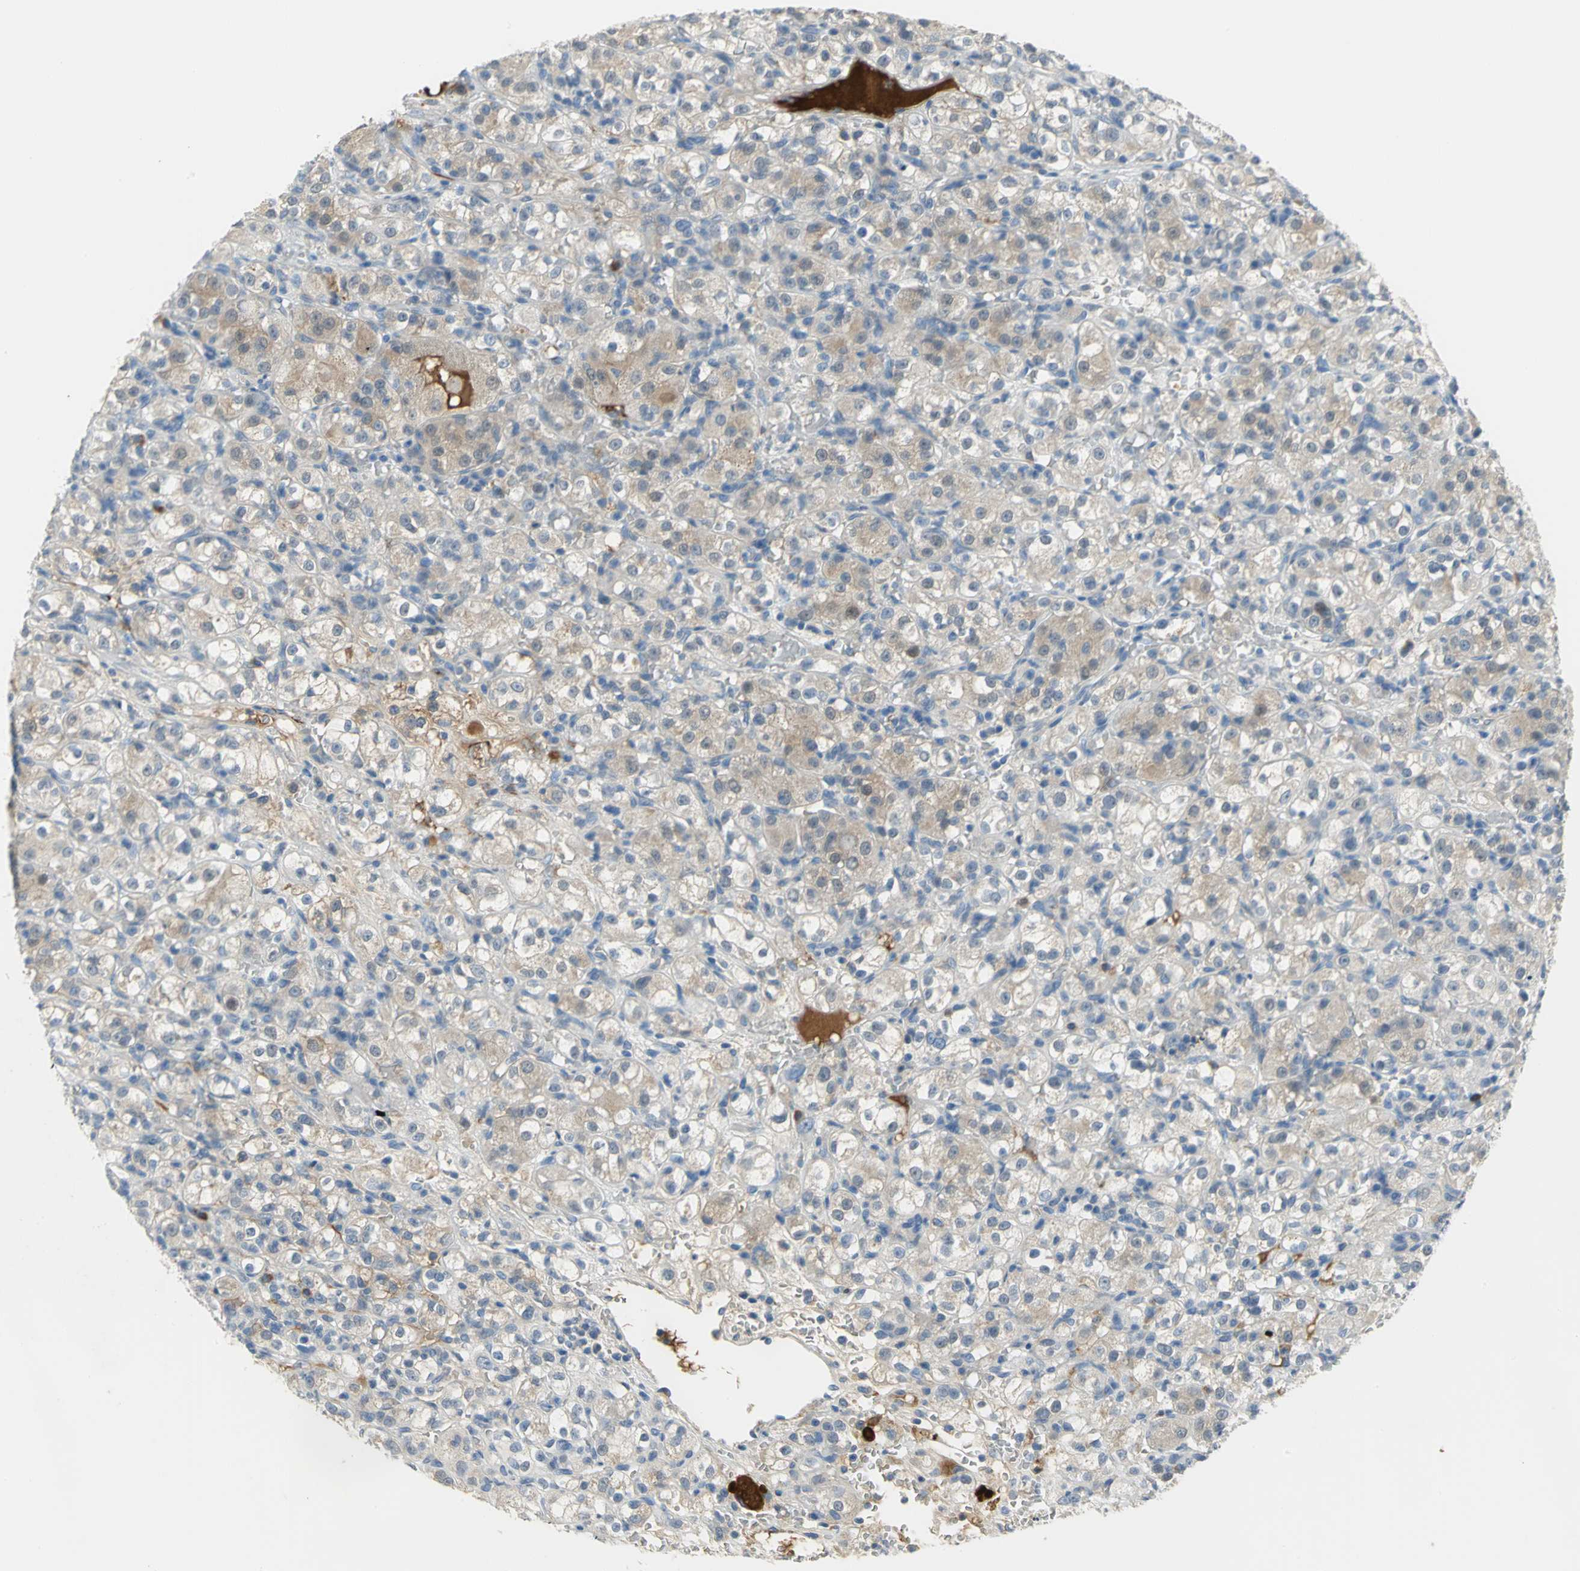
{"staining": {"intensity": "moderate", "quantity": ">75%", "location": "cytoplasmic/membranous"}, "tissue": "renal cancer", "cell_type": "Tumor cells", "image_type": "cancer", "snomed": [{"axis": "morphology", "description": "Normal tissue, NOS"}, {"axis": "morphology", "description": "Adenocarcinoma, NOS"}, {"axis": "topography", "description": "Kidney"}], "caption": "Immunohistochemical staining of human renal cancer shows medium levels of moderate cytoplasmic/membranous protein staining in about >75% of tumor cells.", "gene": "ZIC1", "patient": {"sex": "male", "age": 61}}